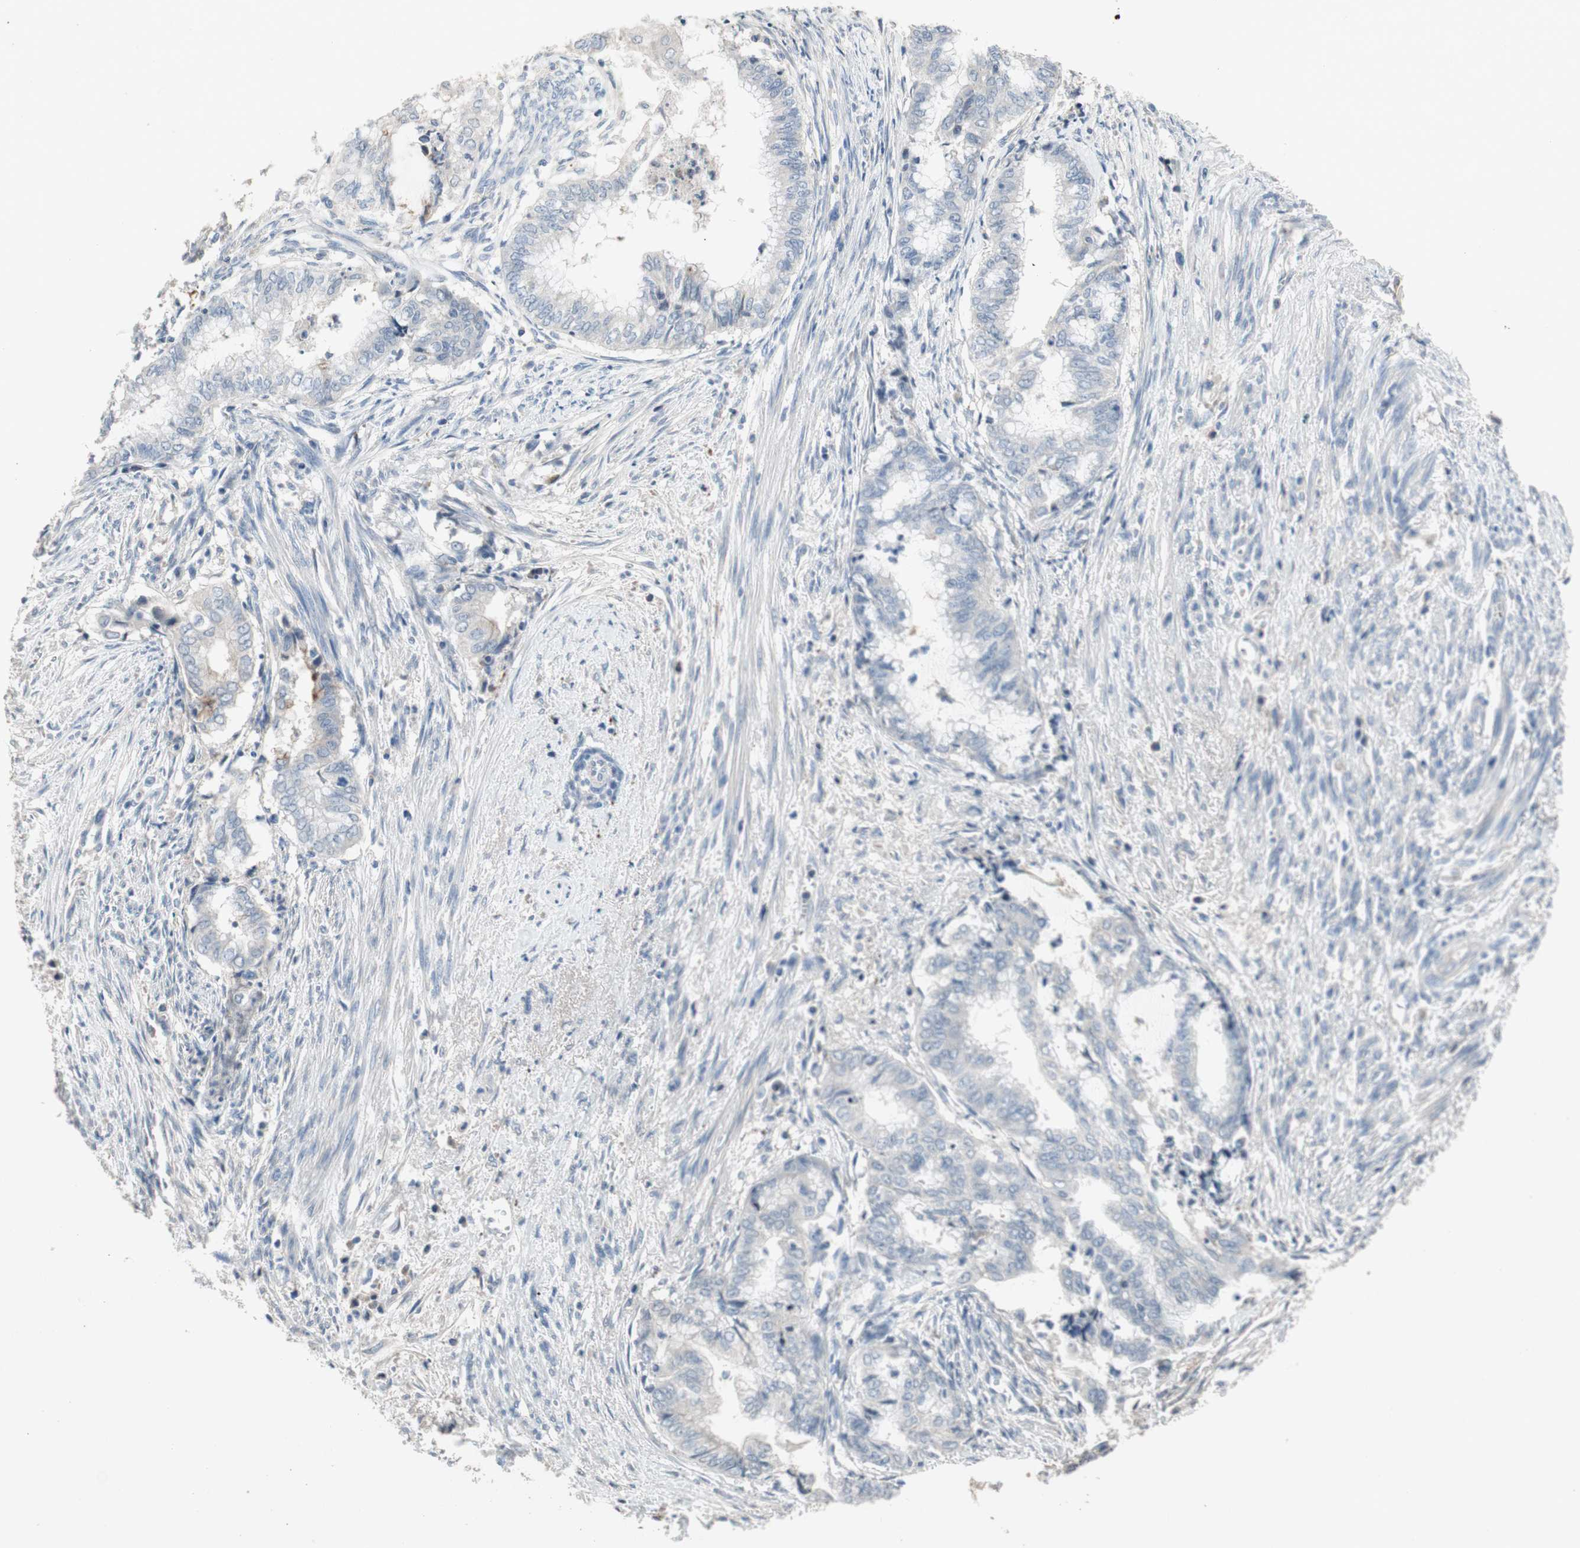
{"staining": {"intensity": "negative", "quantity": "none", "location": "none"}, "tissue": "endometrial cancer", "cell_type": "Tumor cells", "image_type": "cancer", "snomed": [{"axis": "morphology", "description": "Necrosis, NOS"}, {"axis": "morphology", "description": "Adenocarcinoma, NOS"}, {"axis": "topography", "description": "Endometrium"}], "caption": "This is an IHC micrograph of human endometrial cancer. There is no positivity in tumor cells.", "gene": "ALPL", "patient": {"sex": "female", "age": 79}}